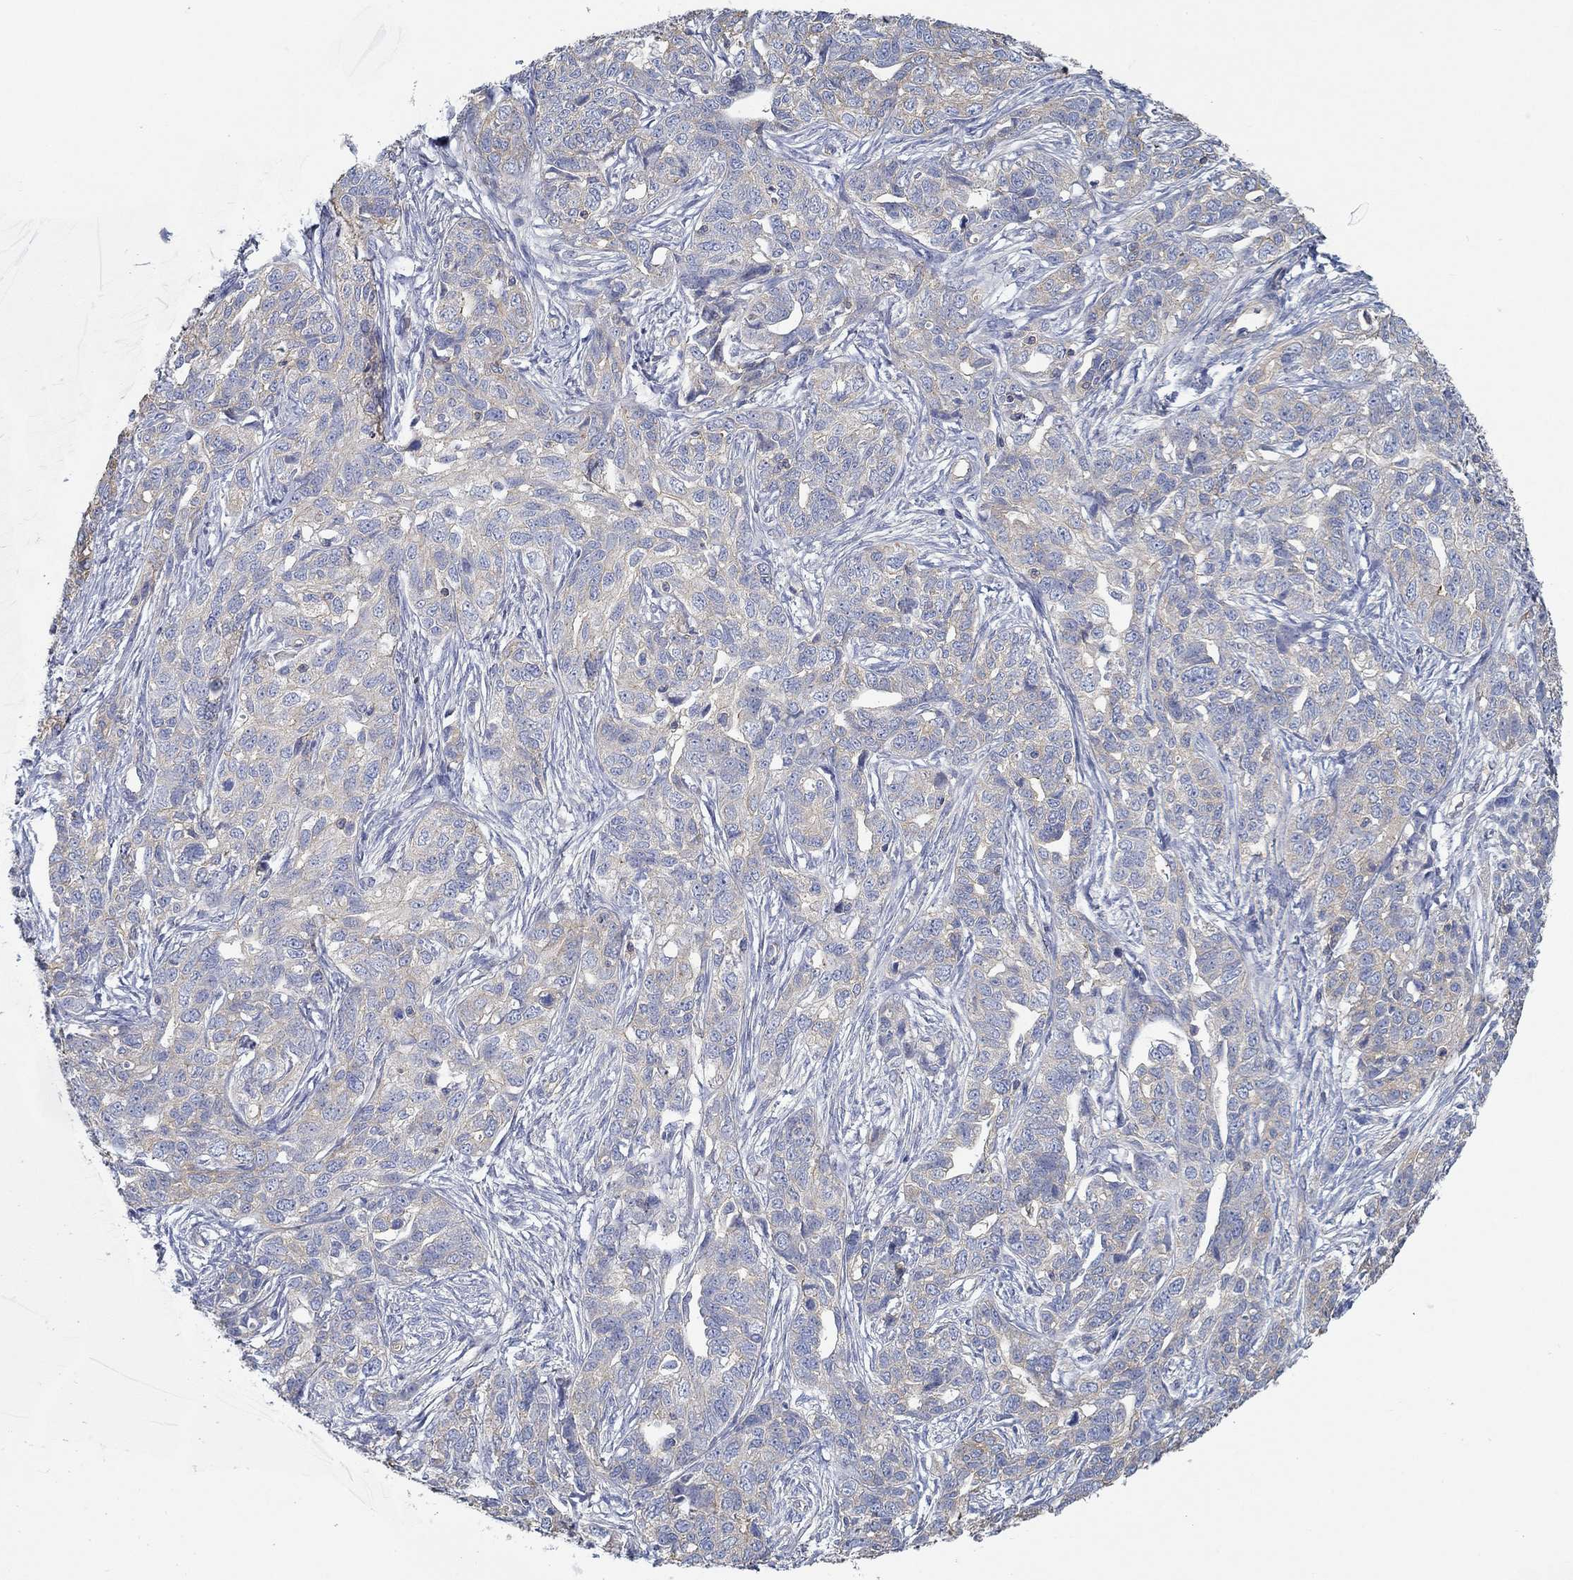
{"staining": {"intensity": "negative", "quantity": "none", "location": "none"}, "tissue": "ovarian cancer", "cell_type": "Tumor cells", "image_type": "cancer", "snomed": [{"axis": "morphology", "description": "Cystadenocarcinoma, serous, NOS"}, {"axis": "topography", "description": "Ovary"}], "caption": "Tumor cells are negative for protein expression in human serous cystadenocarcinoma (ovarian).", "gene": "BBOF1", "patient": {"sex": "female", "age": 71}}